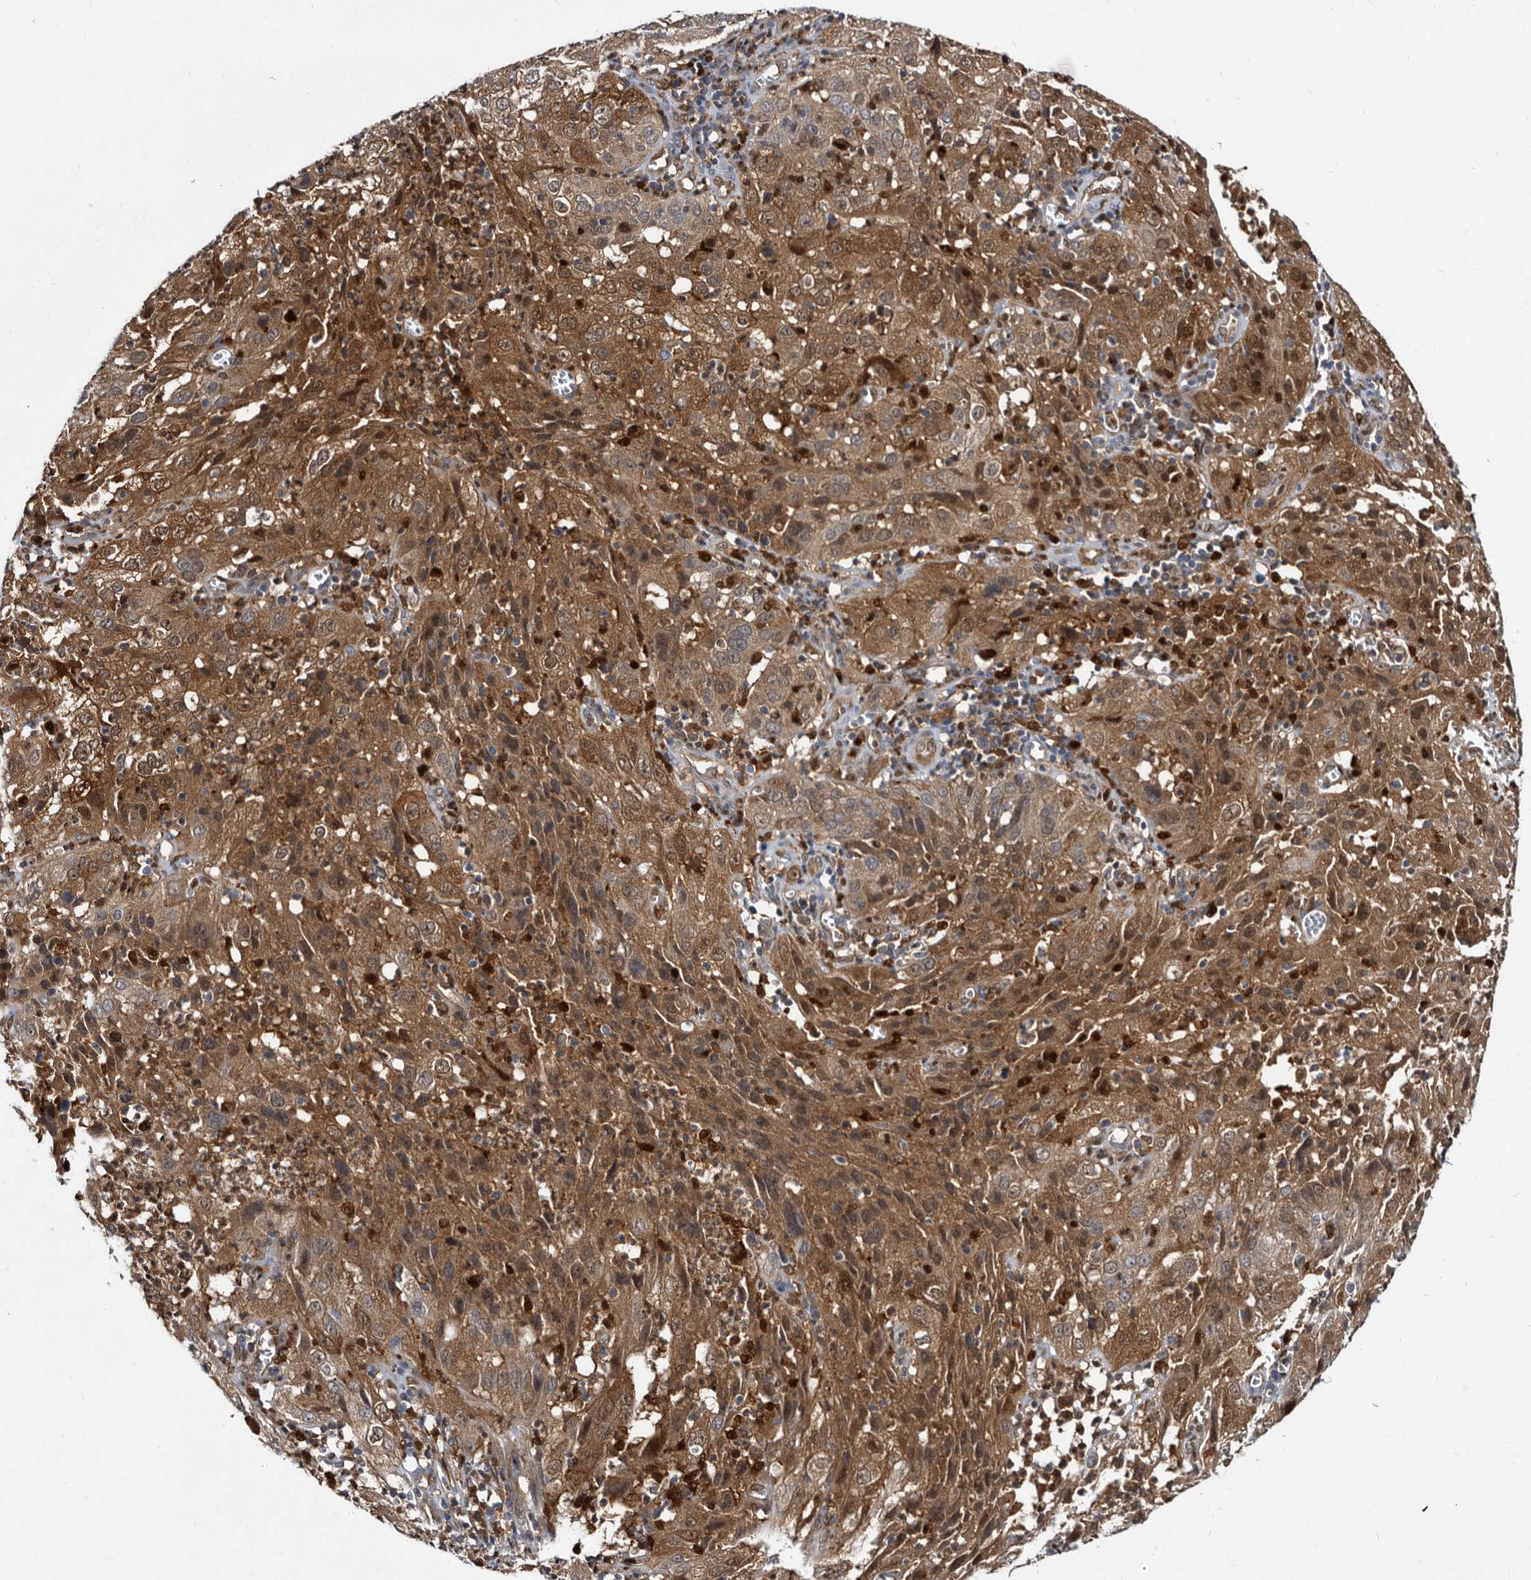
{"staining": {"intensity": "moderate", "quantity": ">75%", "location": "cytoplasmic/membranous,nuclear"}, "tissue": "cervical cancer", "cell_type": "Tumor cells", "image_type": "cancer", "snomed": [{"axis": "morphology", "description": "Squamous cell carcinoma, NOS"}, {"axis": "topography", "description": "Cervix"}], "caption": "There is medium levels of moderate cytoplasmic/membranous and nuclear staining in tumor cells of cervical cancer (squamous cell carcinoma), as demonstrated by immunohistochemical staining (brown color).", "gene": "SERPINB8", "patient": {"sex": "female", "age": 32}}